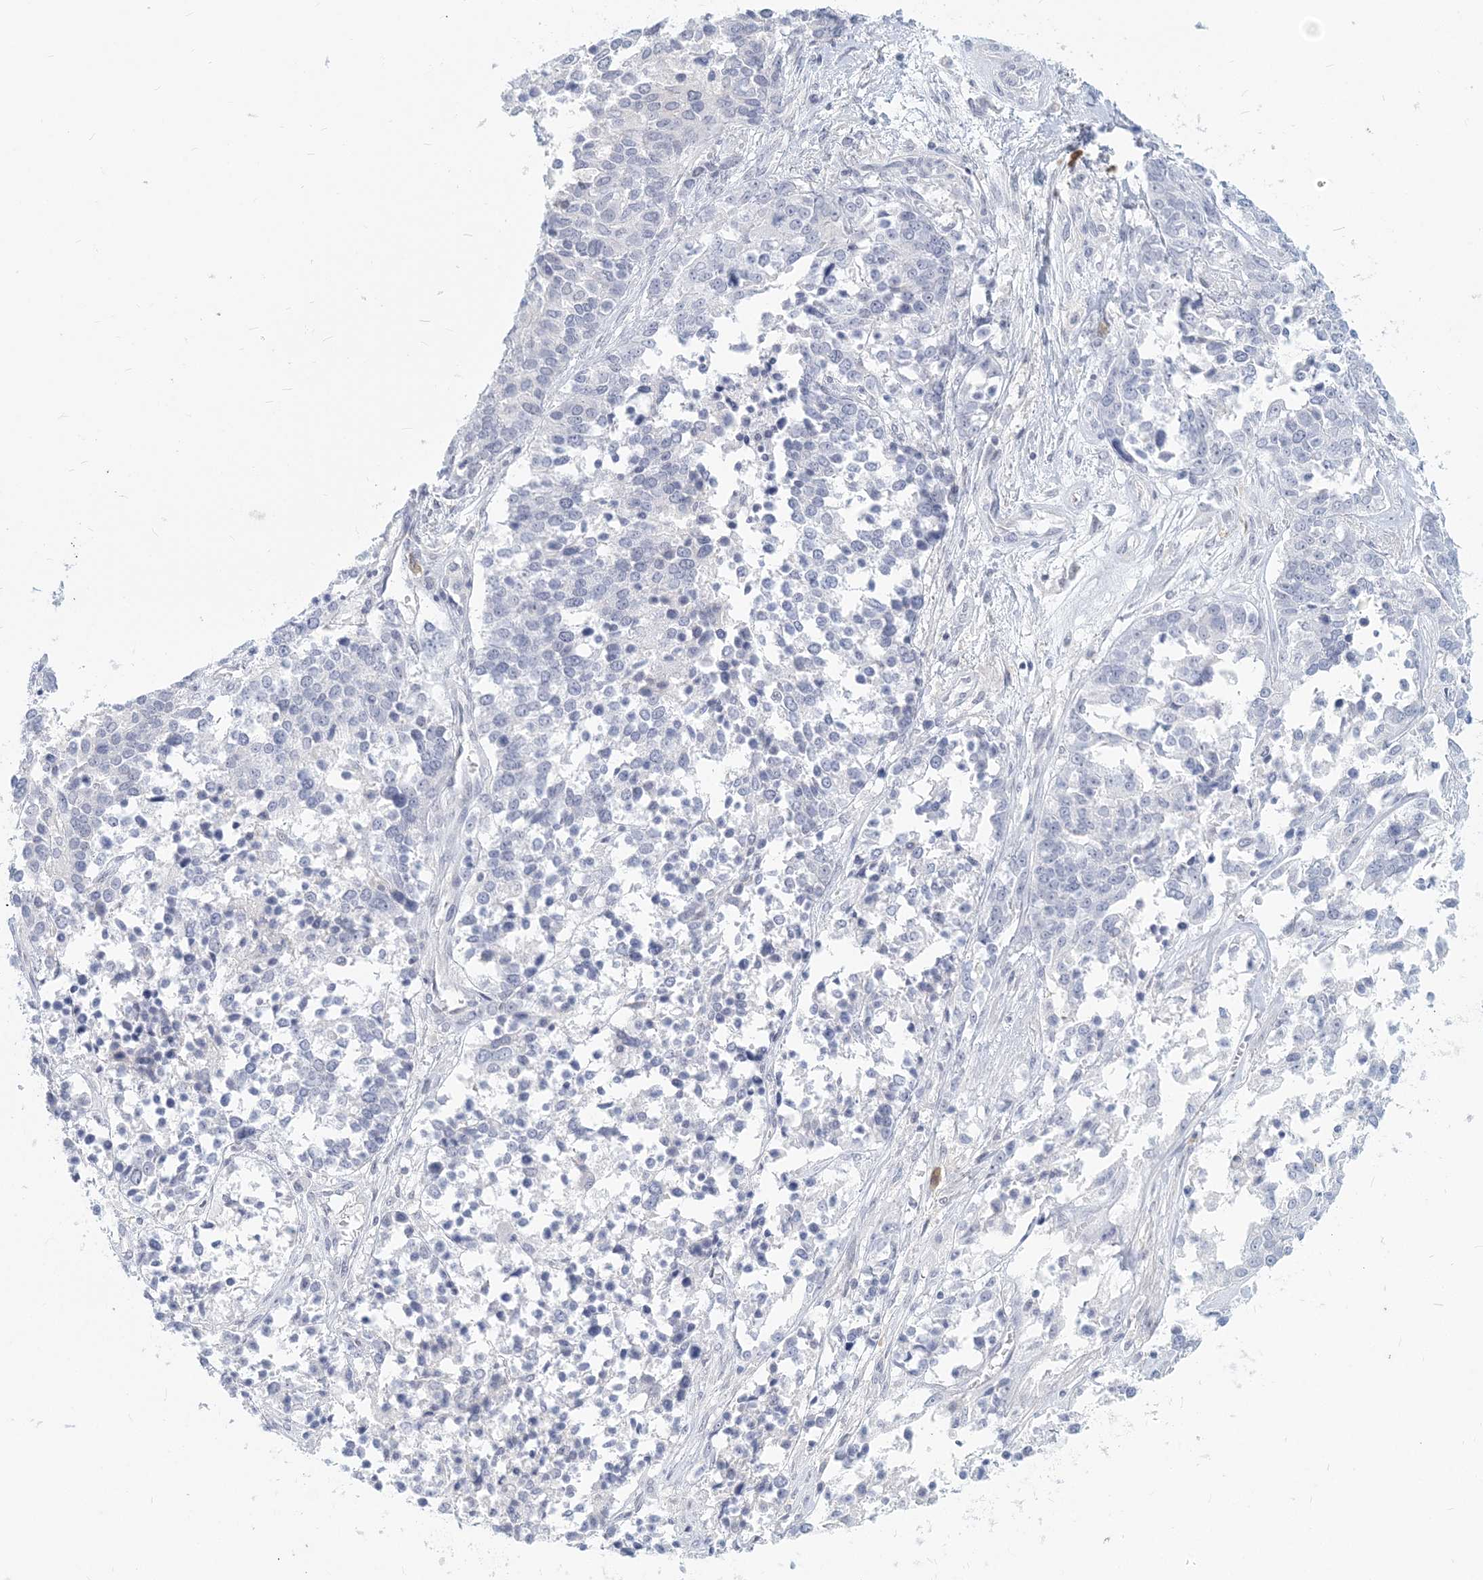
{"staining": {"intensity": "negative", "quantity": "none", "location": "none"}, "tissue": "ovarian cancer", "cell_type": "Tumor cells", "image_type": "cancer", "snomed": [{"axis": "morphology", "description": "Cystadenocarcinoma, serous, NOS"}, {"axis": "topography", "description": "Ovary"}], "caption": "Immunohistochemistry photomicrograph of human serous cystadenocarcinoma (ovarian) stained for a protein (brown), which exhibits no expression in tumor cells.", "gene": "GMPPA", "patient": {"sex": "female", "age": 44}}